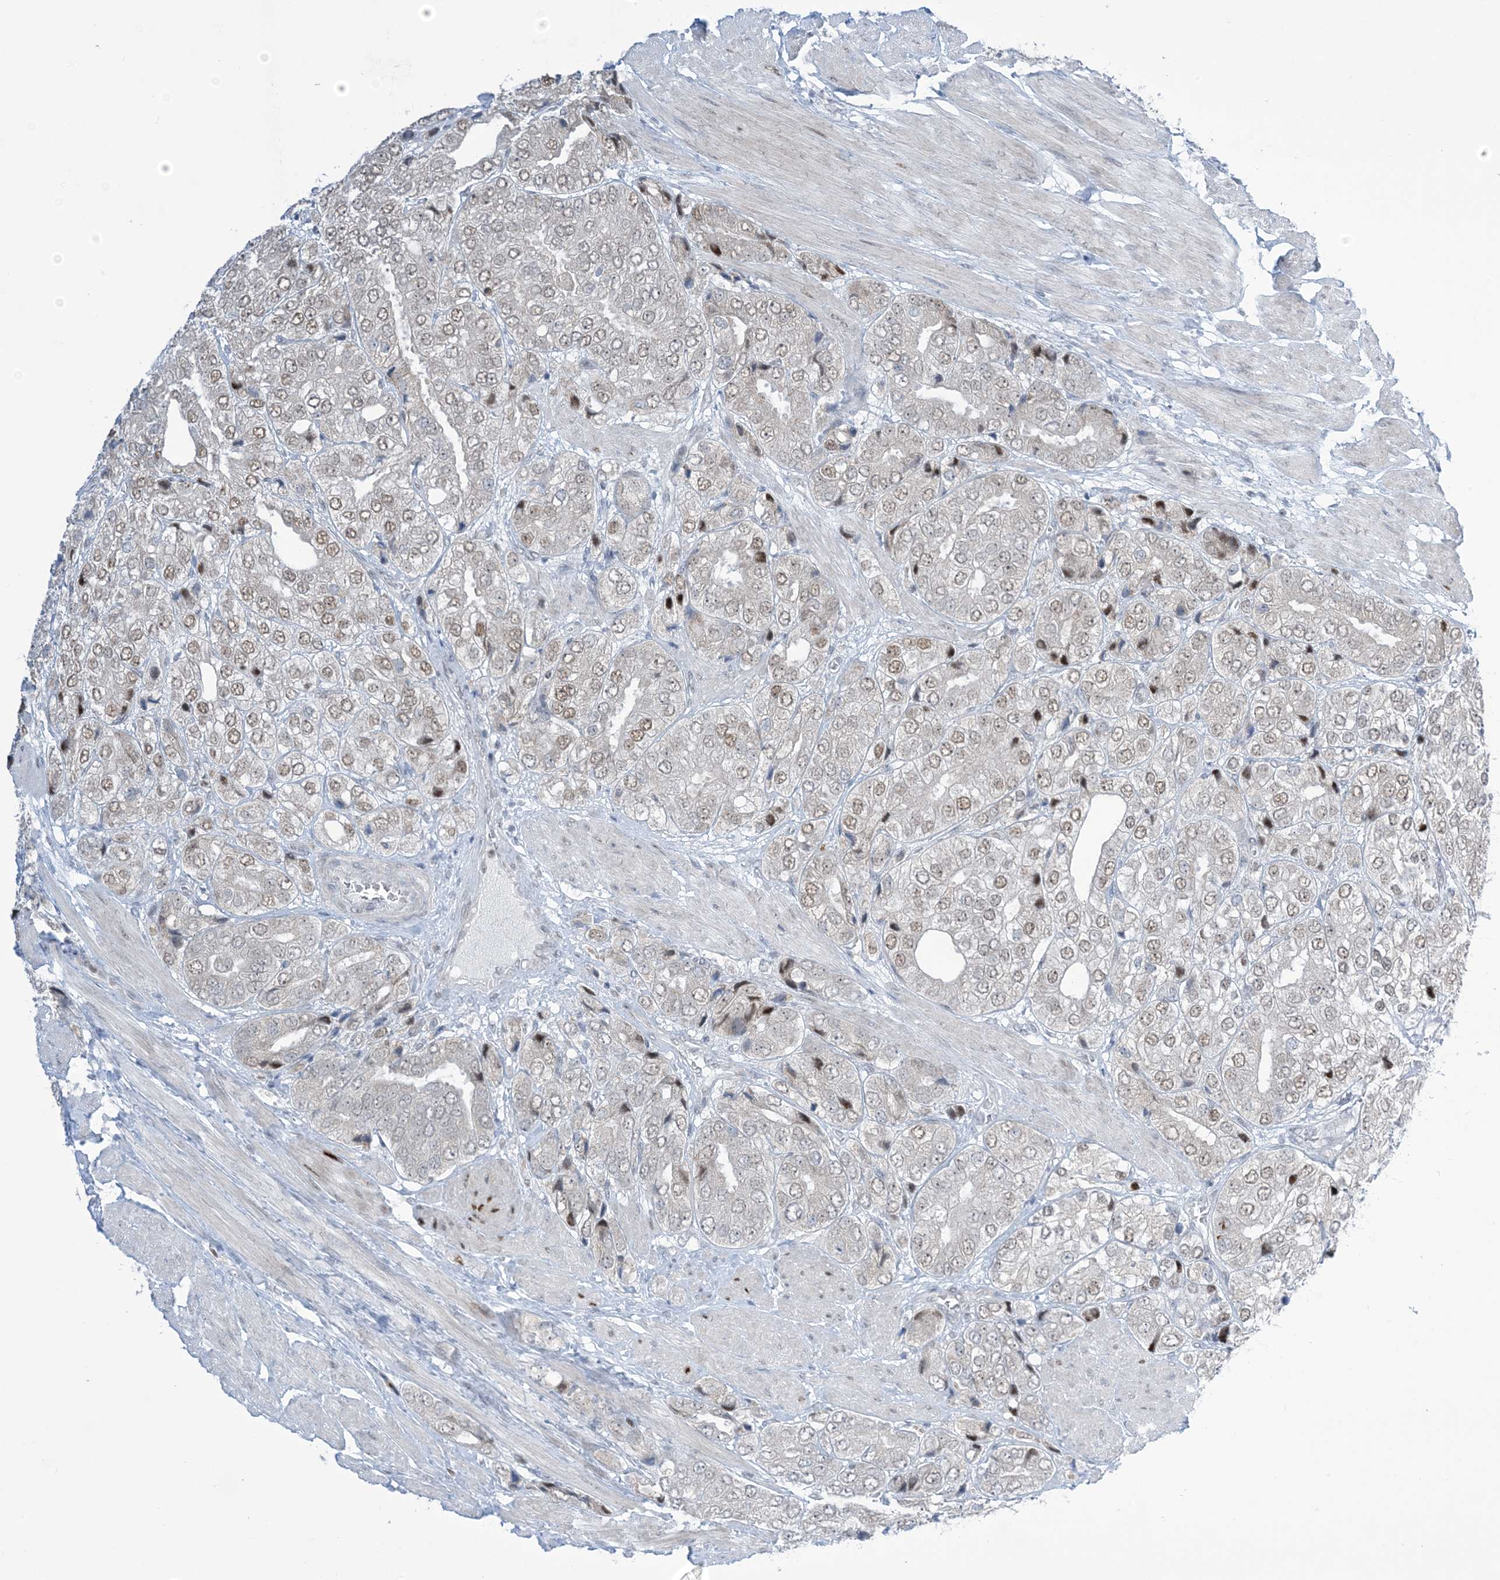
{"staining": {"intensity": "weak", "quantity": "25%-75%", "location": "nuclear"}, "tissue": "prostate cancer", "cell_type": "Tumor cells", "image_type": "cancer", "snomed": [{"axis": "morphology", "description": "Adenocarcinoma, High grade"}, {"axis": "topography", "description": "Prostate"}], "caption": "Tumor cells reveal weak nuclear expression in about 25%-75% of cells in prostate cancer (high-grade adenocarcinoma).", "gene": "TFPT", "patient": {"sex": "male", "age": 50}}